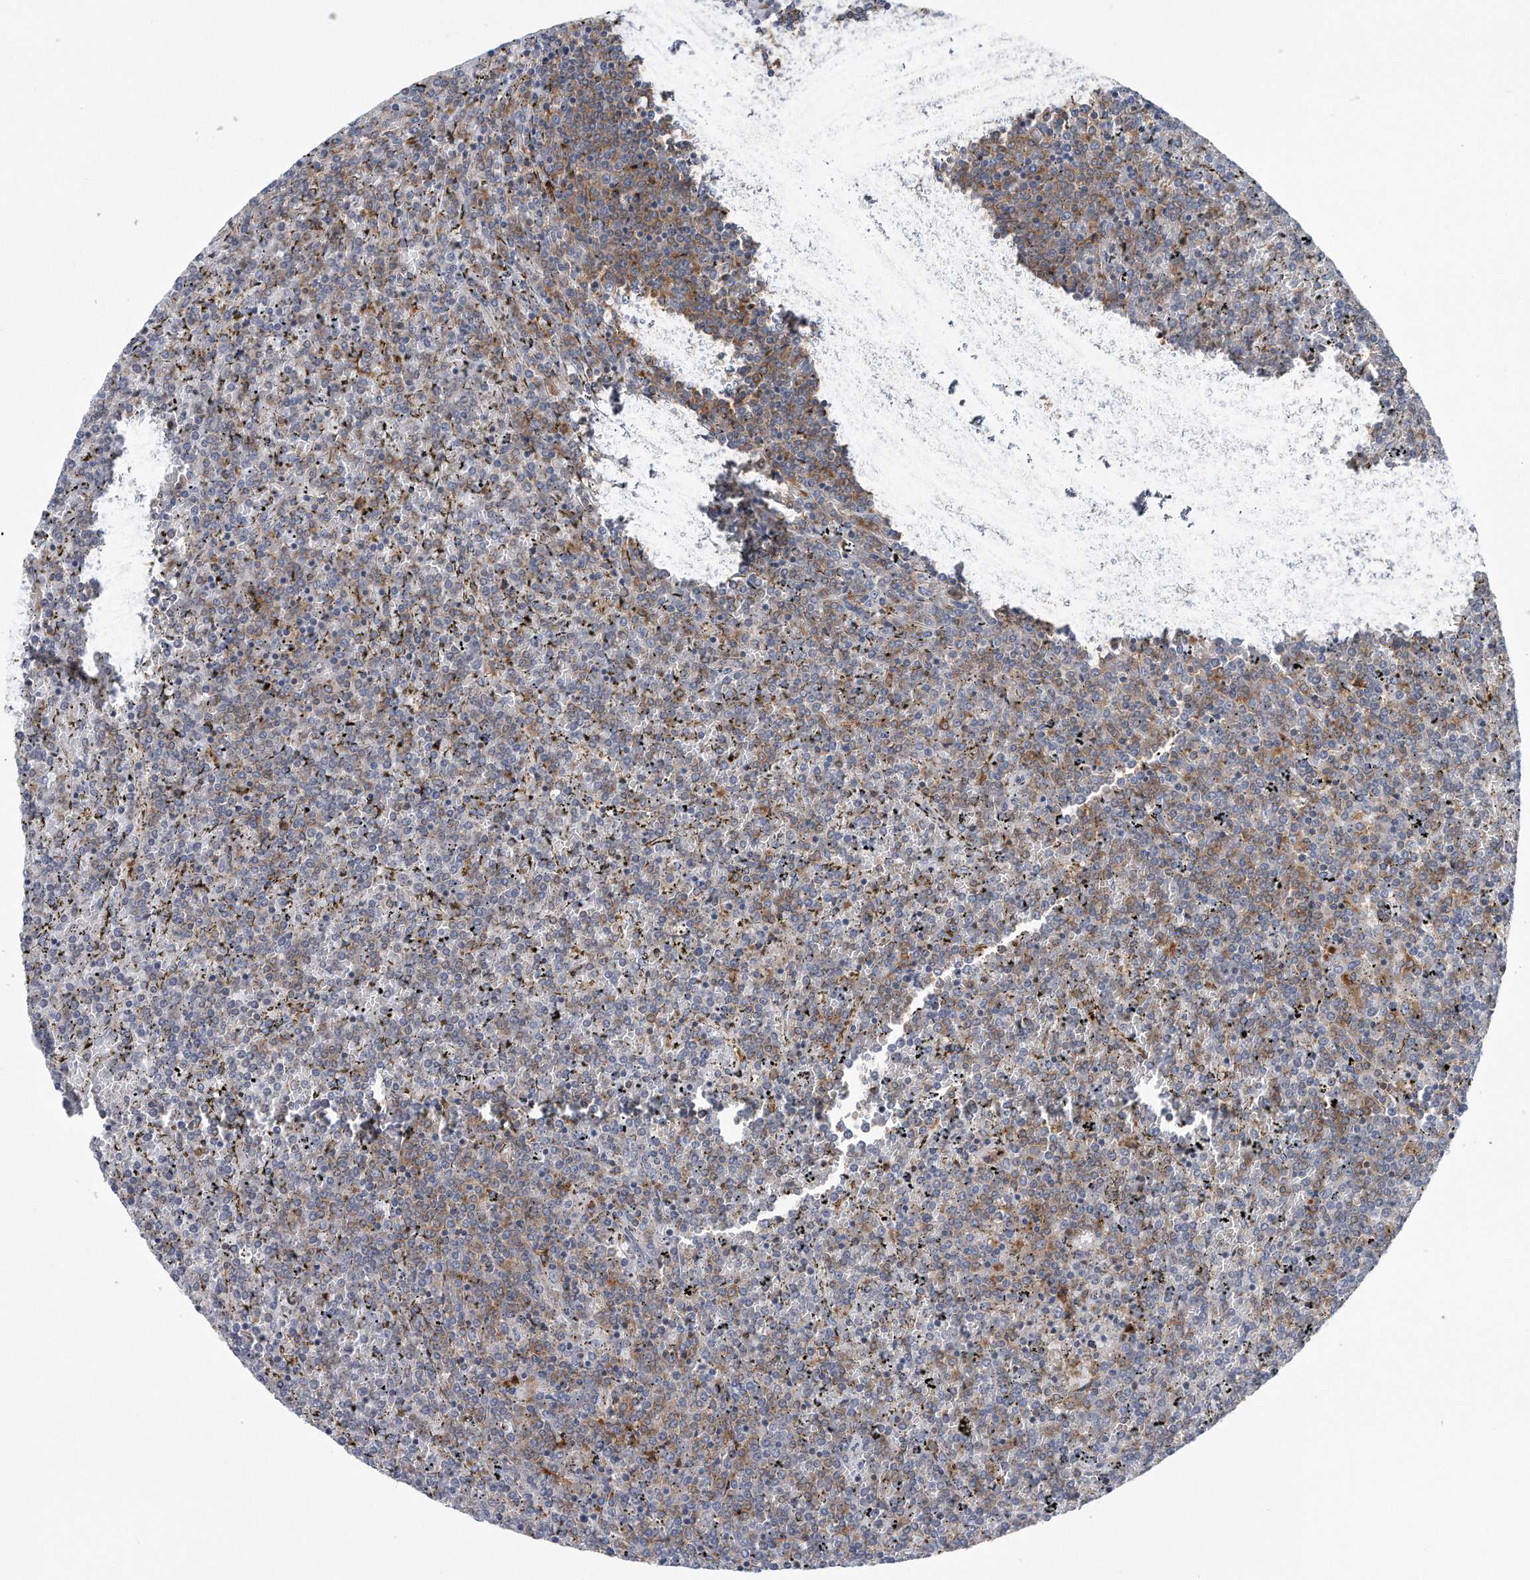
{"staining": {"intensity": "weak", "quantity": "25%-75%", "location": "cytoplasmic/membranous"}, "tissue": "lymphoma", "cell_type": "Tumor cells", "image_type": "cancer", "snomed": [{"axis": "morphology", "description": "Malignant lymphoma, non-Hodgkin's type, Low grade"}, {"axis": "topography", "description": "Spleen"}], "caption": "About 25%-75% of tumor cells in human low-grade malignant lymphoma, non-Hodgkin's type display weak cytoplasmic/membranous protein positivity as visualized by brown immunohistochemical staining.", "gene": "RPL26L1", "patient": {"sex": "female", "age": 19}}